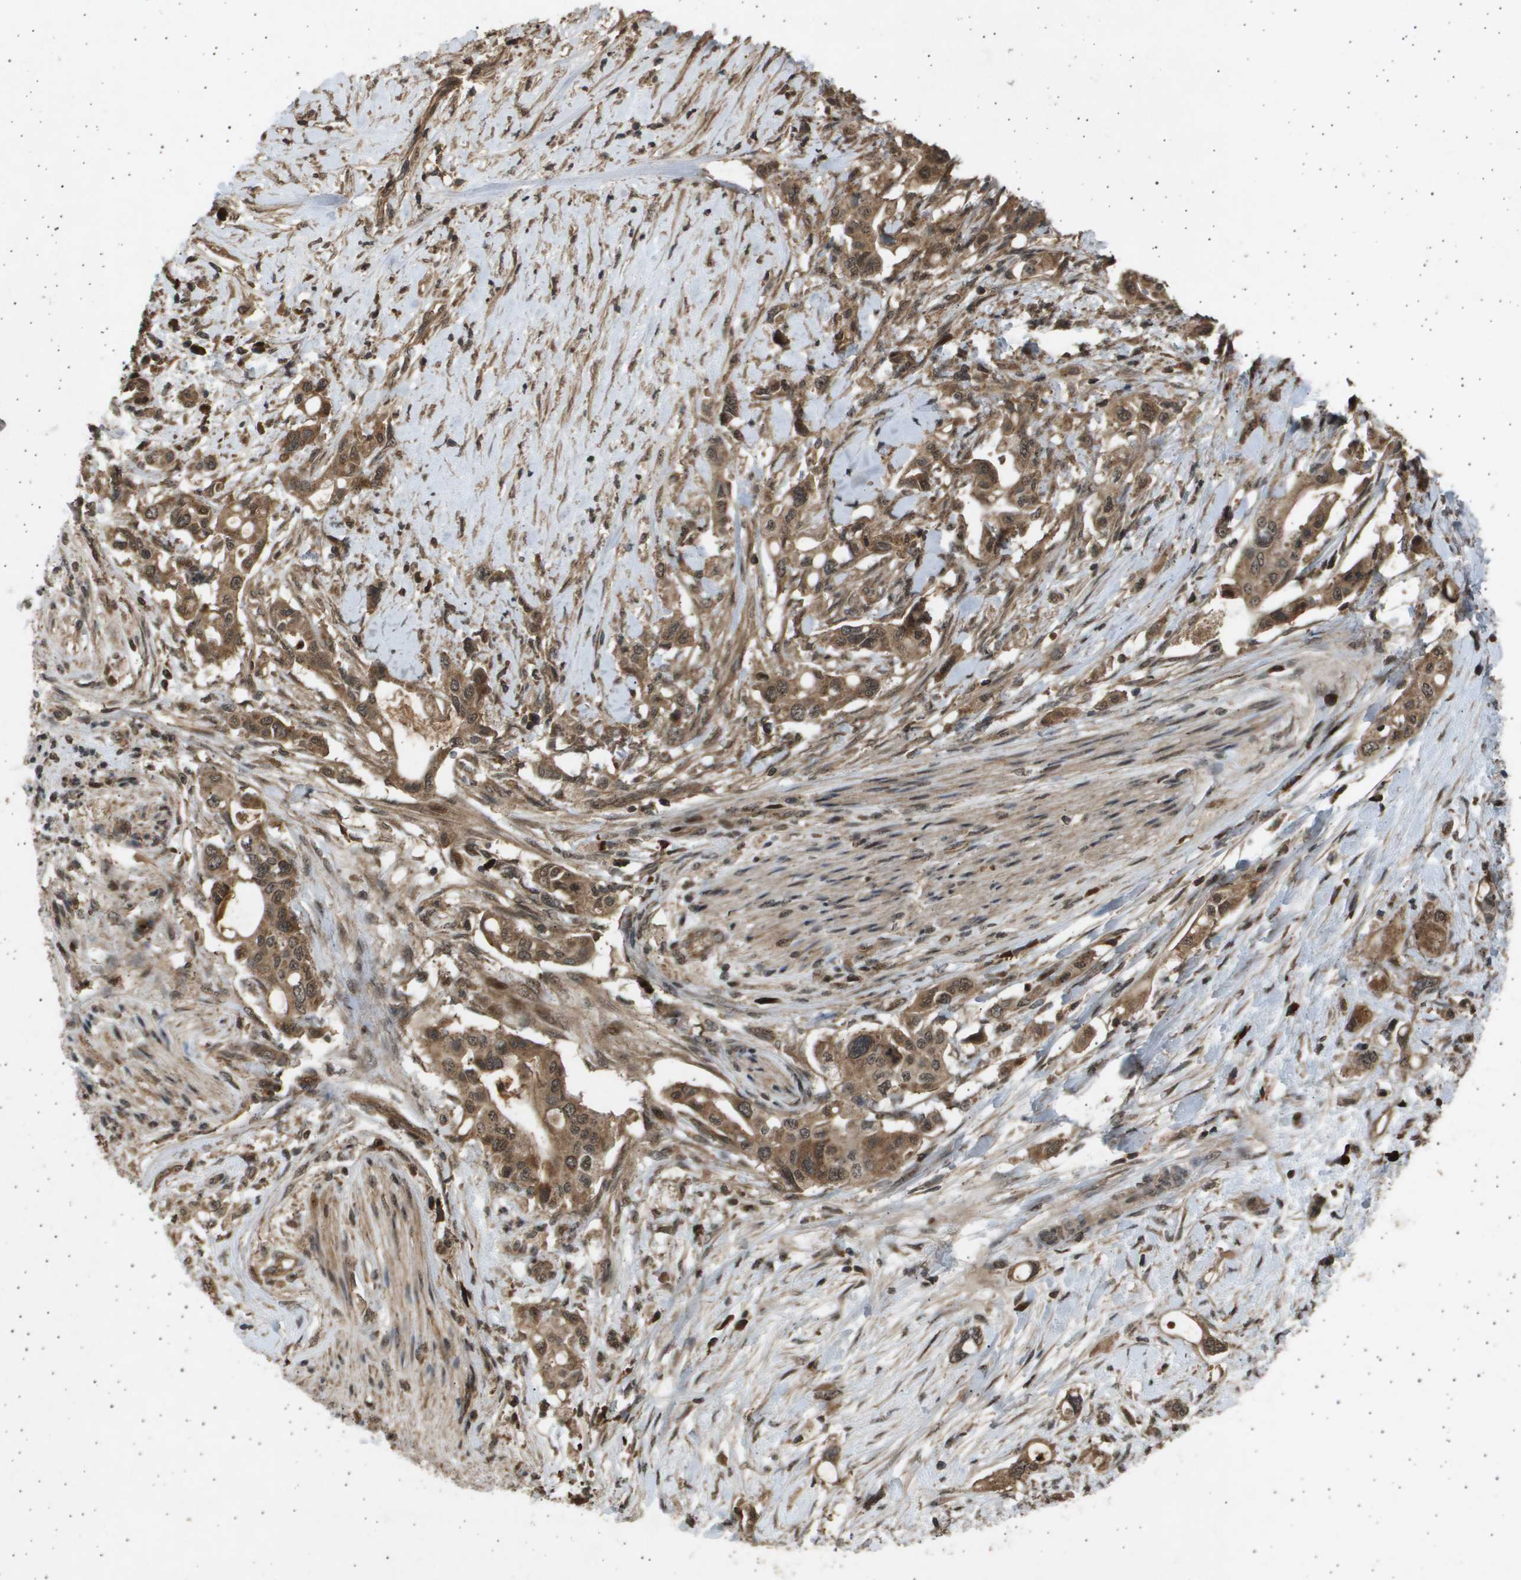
{"staining": {"intensity": "moderate", "quantity": ">75%", "location": "cytoplasmic/membranous,nuclear"}, "tissue": "pancreatic cancer", "cell_type": "Tumor cells", "image_type": "cancer", "snomed": [{"axis": "morphology", "description": "Adenocarcinoma, NOS"}, {"axis": "topography", "description": "Pancreas"}], "caption": "A photomicrograph showing moderate cytoplasmic/membranous and nuclear positivity in approximately >75% of tumor cells in pancreatic cancer (adenocarcinoma), as visualized by brown immunohistochemical staining.", "gene": "TNRC6A", "patient": {"sex": "female", "age": 56}}